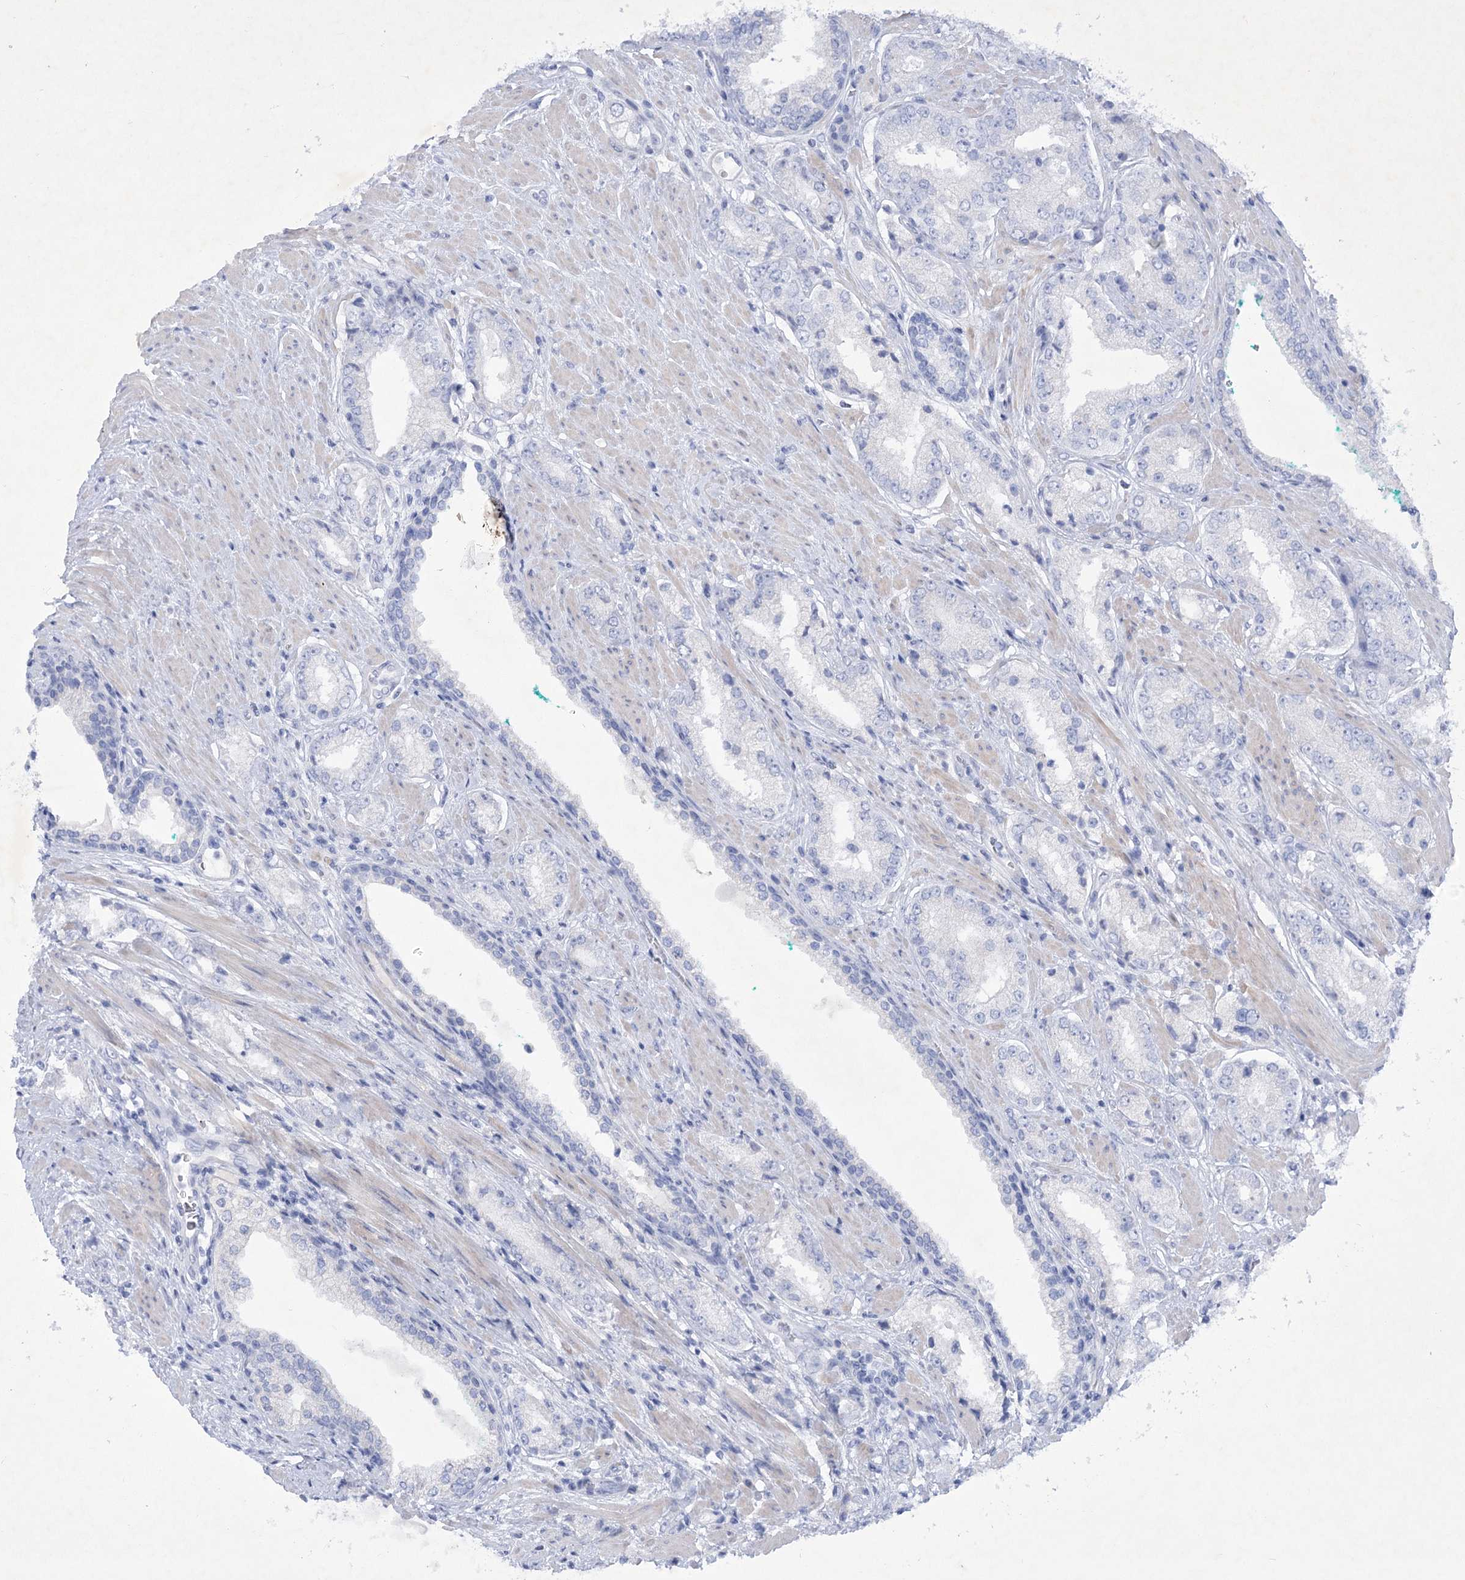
{"staining": {"intensity": "negative", "quantity": "none", "location": "none"}, "tissue": "prostate cancer", "cell_type": "Tumor cells", "image_type": "cancer", "snomed": [{"axis": "morphology", "description": "Adenocarcinoma, Low grade"}, {"axis": "topography", "description": "Prostate"}], "caption": "Micrograph shows no significant protein positivity in tumor cells of adenocarcinoma (low-grade) (prostate). (DAB immunohistochemistry, high magnification).", "gene": "GBF1", "patient": {"sex": "male", "age": 67}}